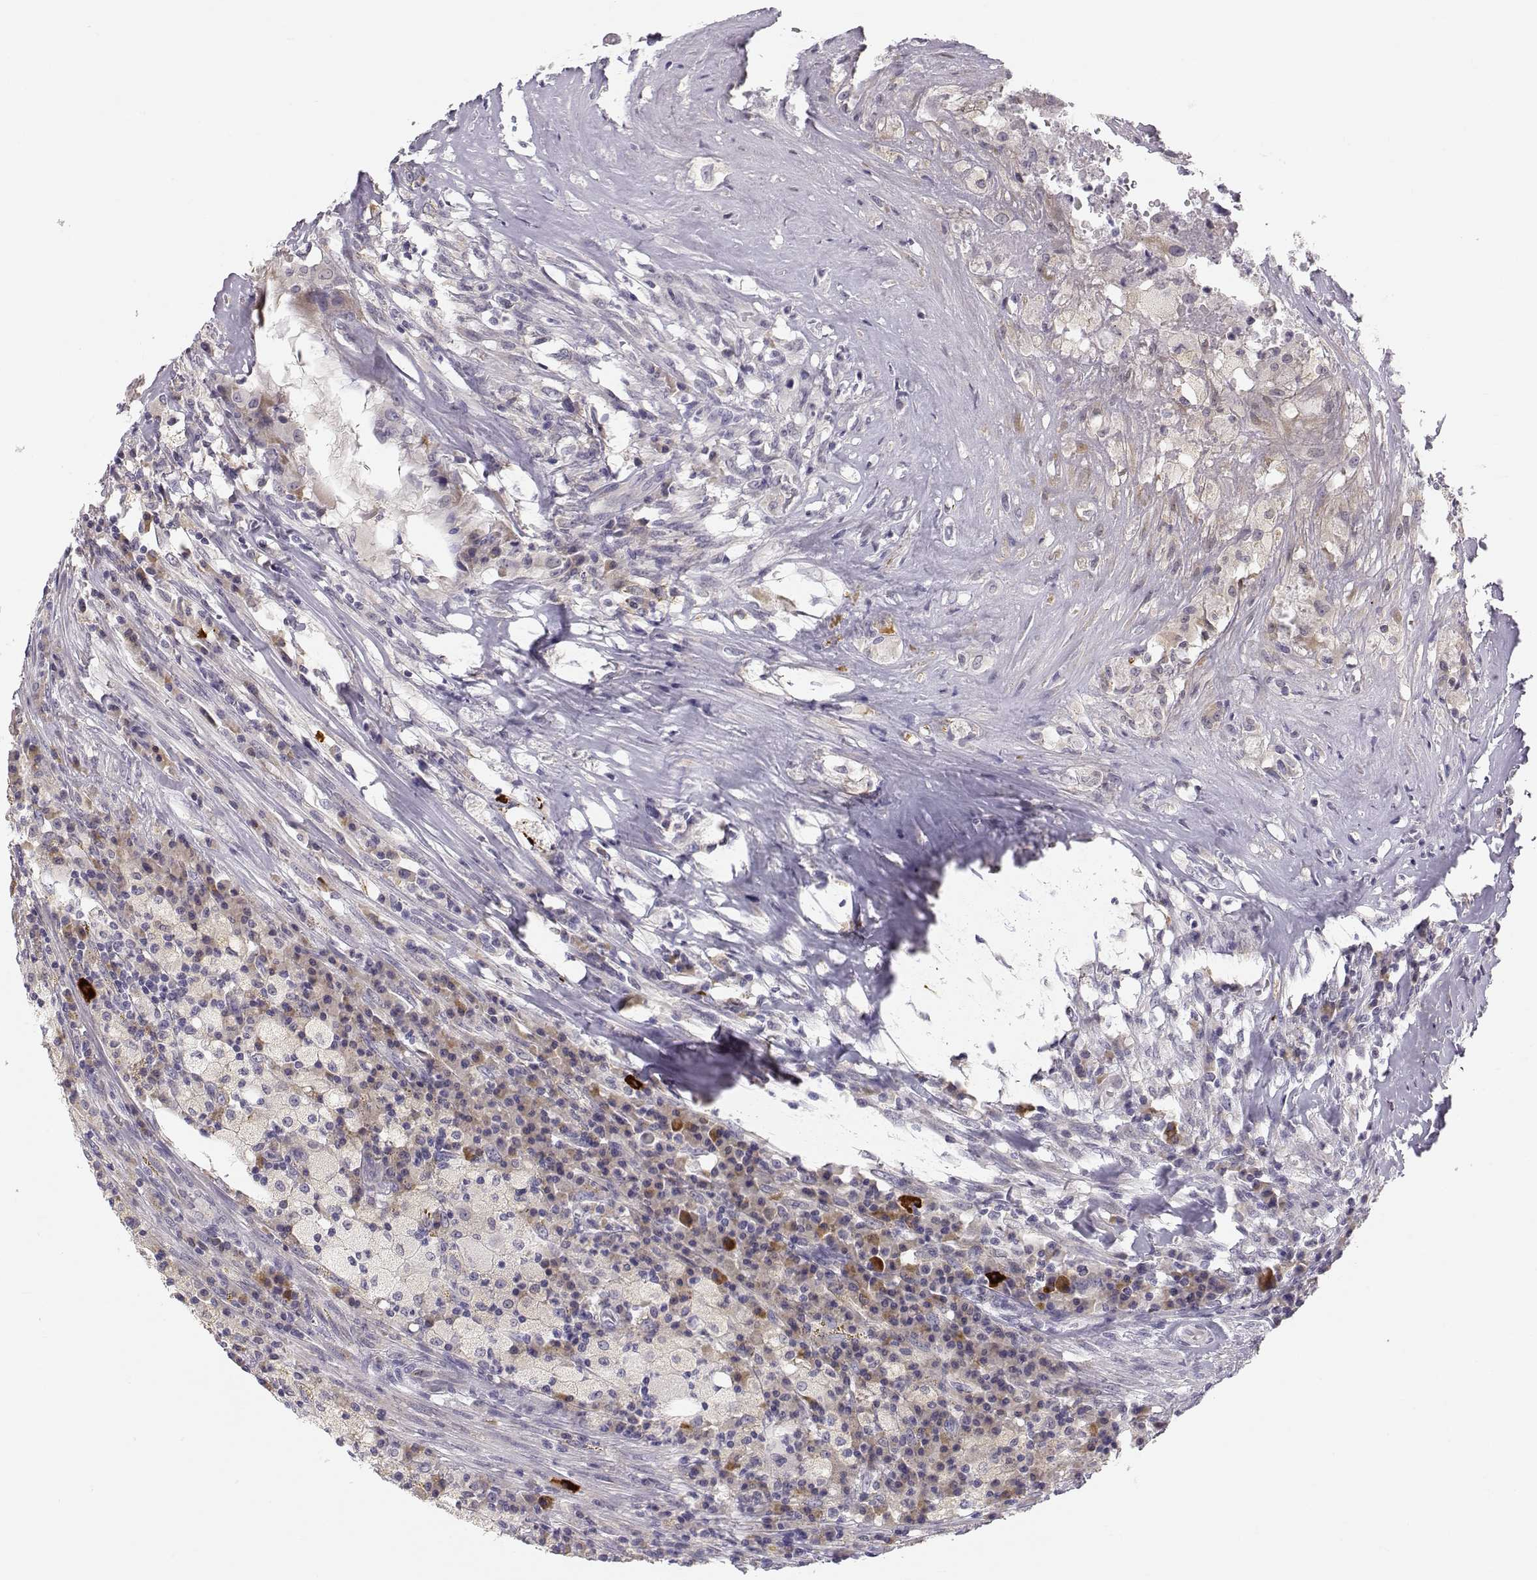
{"staining": {"intensity": "weak", "quantity": "25%-75%", "location": "cytoplasmic/membranous"}, "tissue": "testis cancer", "cell_type": "Tumor cells", "image_type": "cancer", "snomed": [{"axis": "morphology", "description": "Necrosis, NOS"}, {"axis": "morphology", "description": "Carcinoma, Embryonal, NOS"}, {"axis": "topography", "description": "Testis"}], "caption": "Immunohistochemistry (DAB) staining of human testis cancer exhibits weak cytoplasmic/membranous protein positivity in about 25%-75% of tumor cells.", "gene": "ACSL6", "patient": {"sex": "male", "age": 19}}